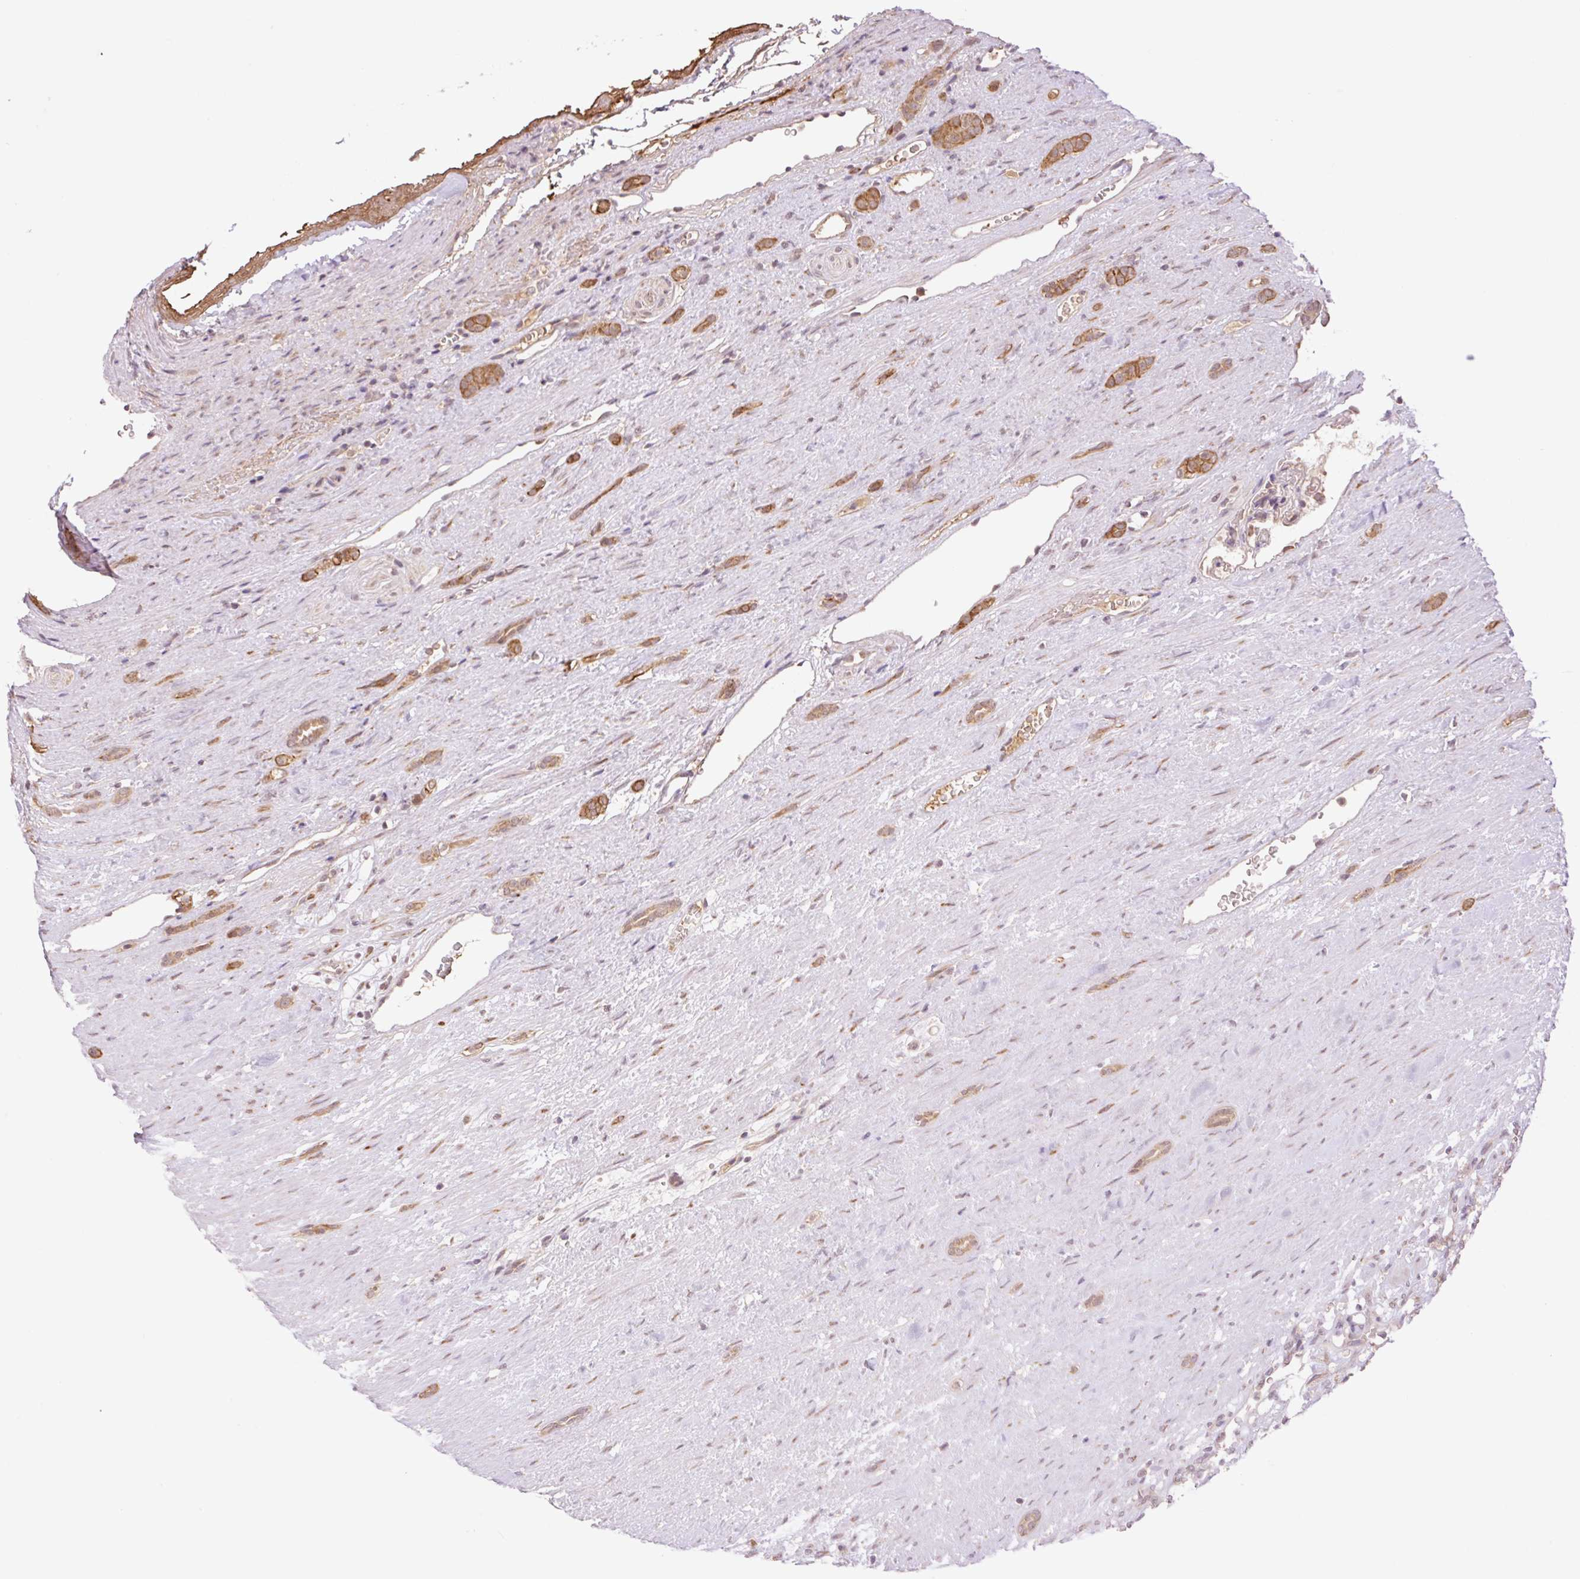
{"staining": {"intensity": "strong", "quantity": ">75%", "location": "cytoplasmic/membranous"}, "tissue": "renal cancer", "cell_type": "Tumor cells", "image_type": "cancer", "snomed": [{"axis": "morphology", "description": "Adenocarcinoma, NOS"}, {"axis": "topography", "description": "Kidney"}], "caption": "Immunohistochemical staining of renal cancer (adenocarcinoma) exhibits strong cytoplasmic/membranous protein expression in approximately >75% of tumor cells.", "gene": "YJU2B", "patient": {"sex": "female", "age": 69}}